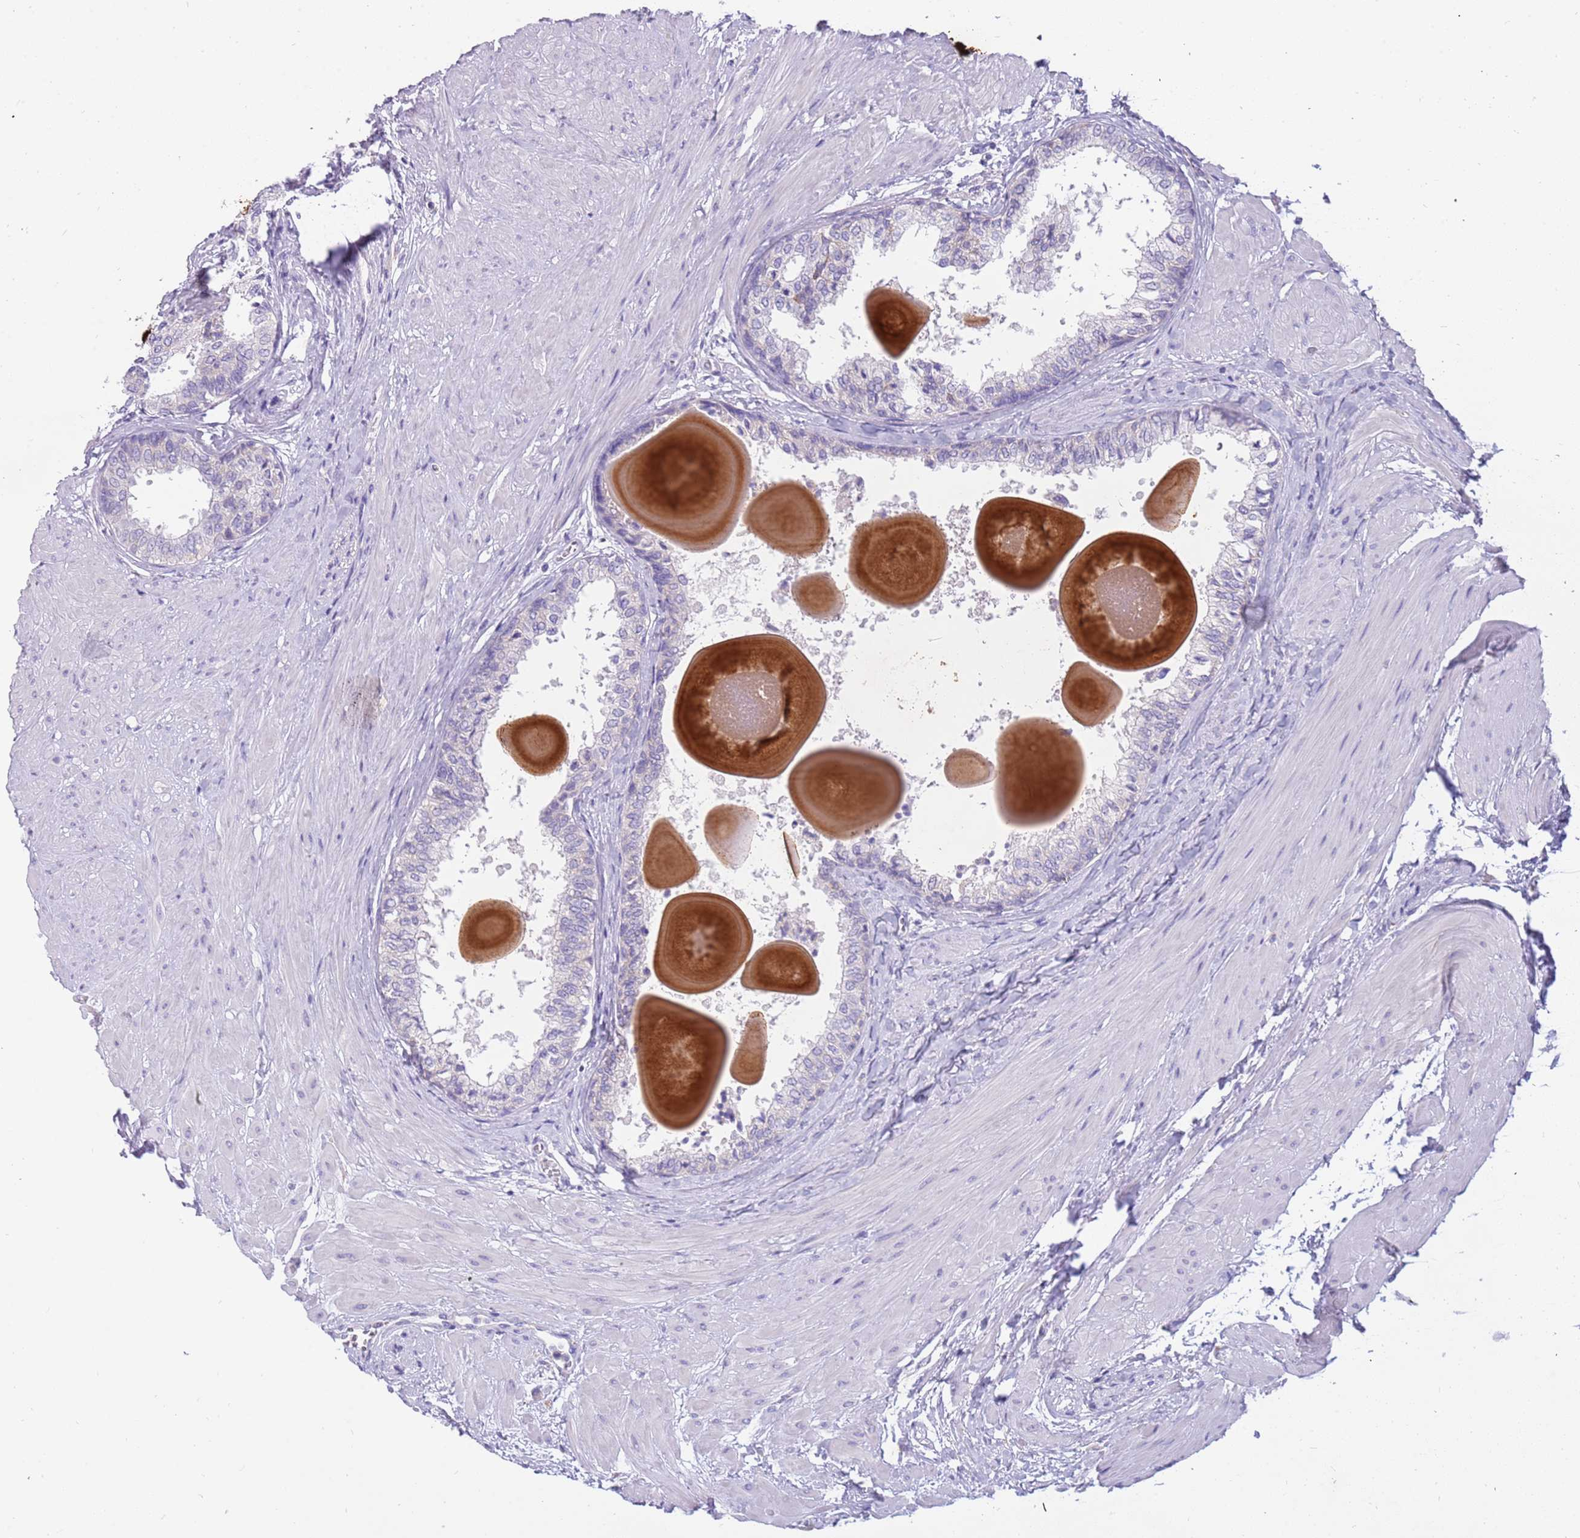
{"staining": {"intensity": "negative", "quantity": "none", "location": "none"}, "tissue": "prostate", "cell_type": "Glandular cells", "image_type": "normal", "snomed": [{"axis": "morphology", "description": "Normal tissue, NOS"}, {"axis": "topography", "description": "Prostate"}], "caption": "Human prostate stained for a protein using immunohistochemistry (IHC) exhibits no positivity in glandular cells.", "gene": "RHCG", "patient": {"sex": "male", "age": 48}}